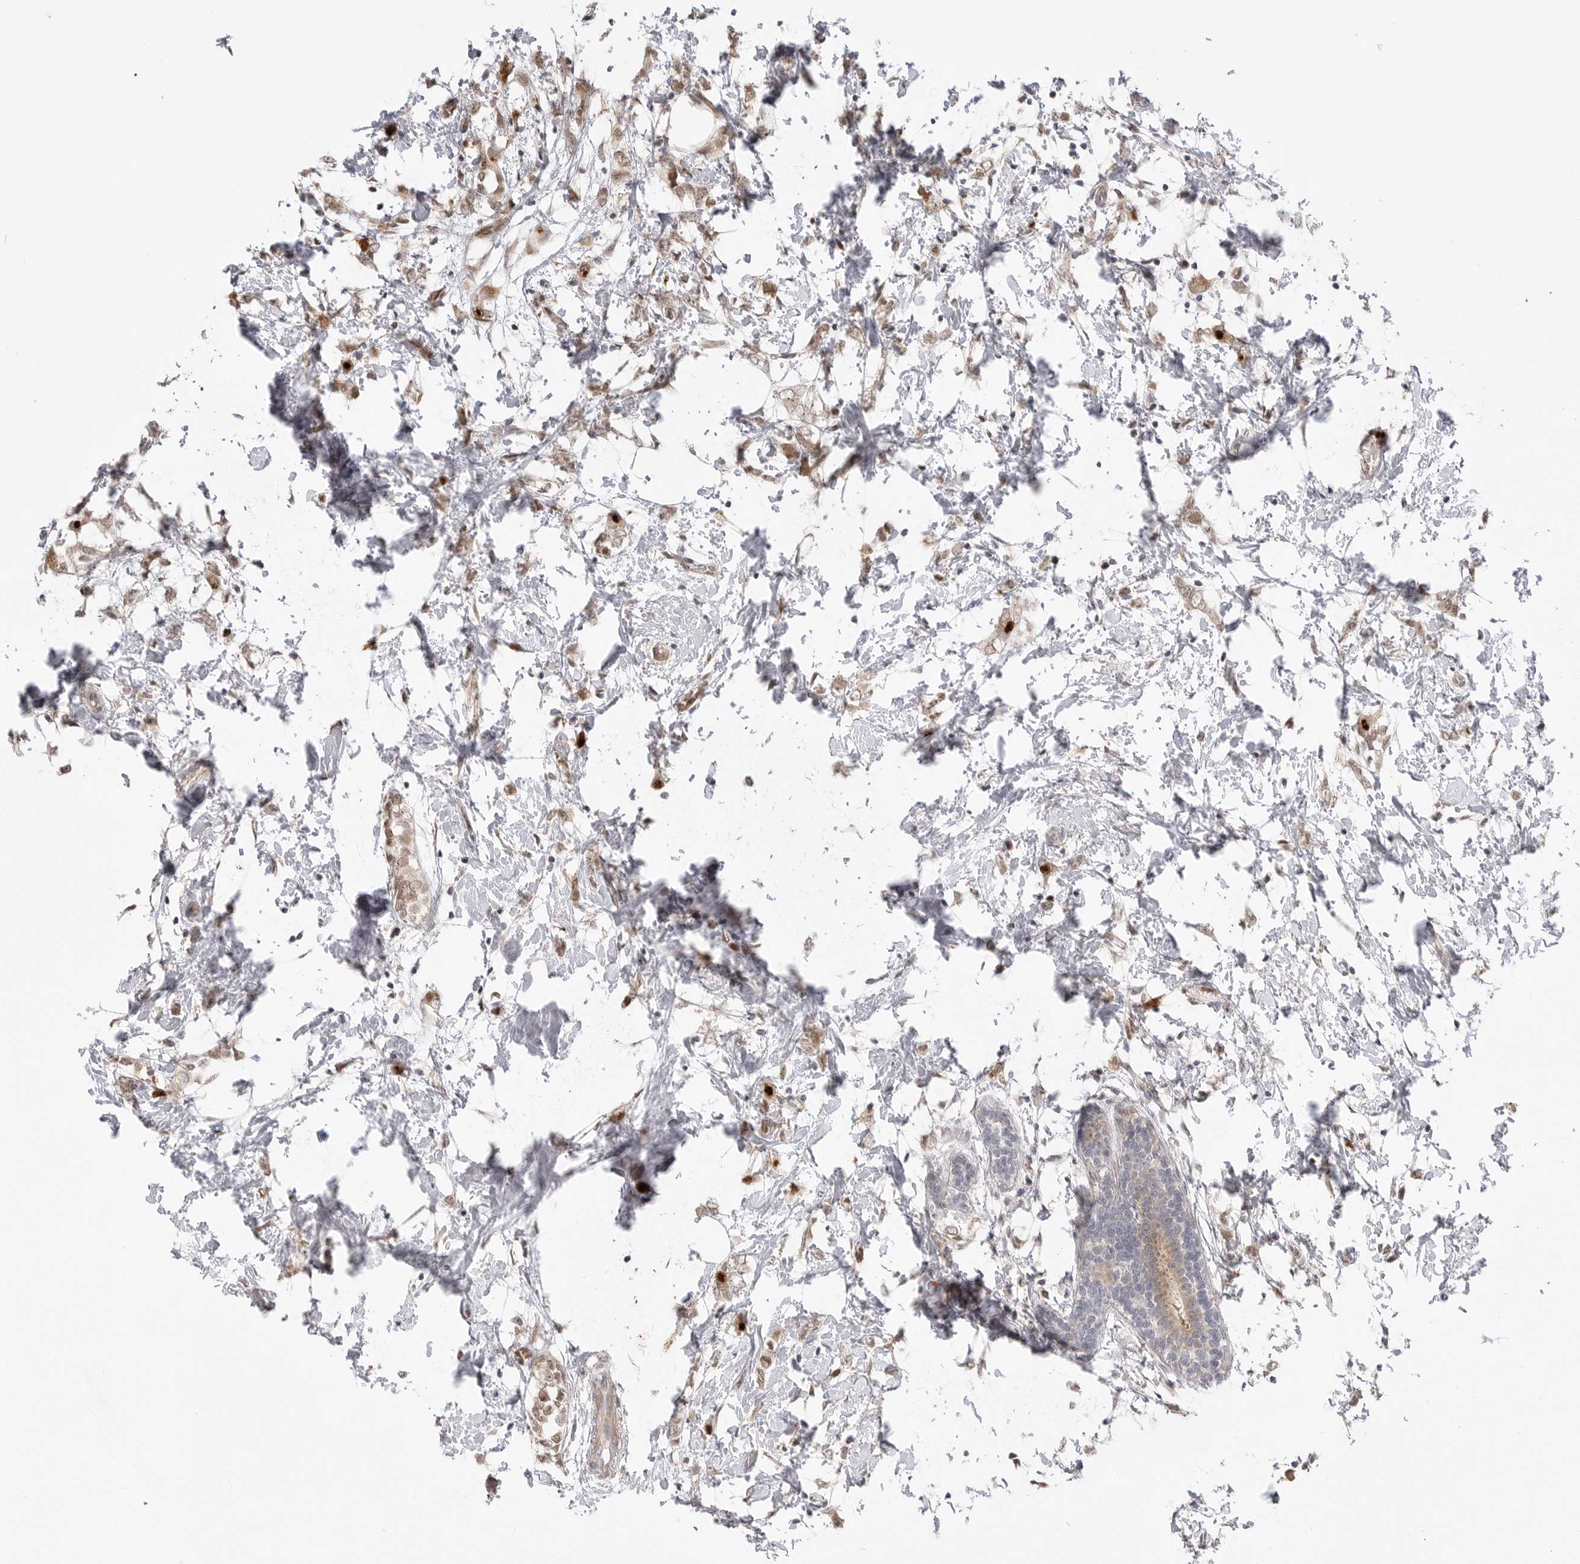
{"staining": {"intensity": "weak", "quantity": ">75%", "location": "cytoplasmic/membranous,nuclear"}, "tissue": "breast cancer", "cell_type": "Tumor cells", "image_type": "cancer", "snomed": [{"axis": "morphology", "description": "Normal tissue, NOS"}, {"axis": "morphology", "description": "Lobular carcinoma"}, {"axis": "topography", "description": "Breast"}], "caption": "This is an image of immunohistochemistry (IHC) staining of breast lobular carcinoma, which shows weak expression in the cytoplasmic/membranous and nuclear of tumor cells.", "gene": "GGT6", "patient": {"sex": "female", "age": 47}}